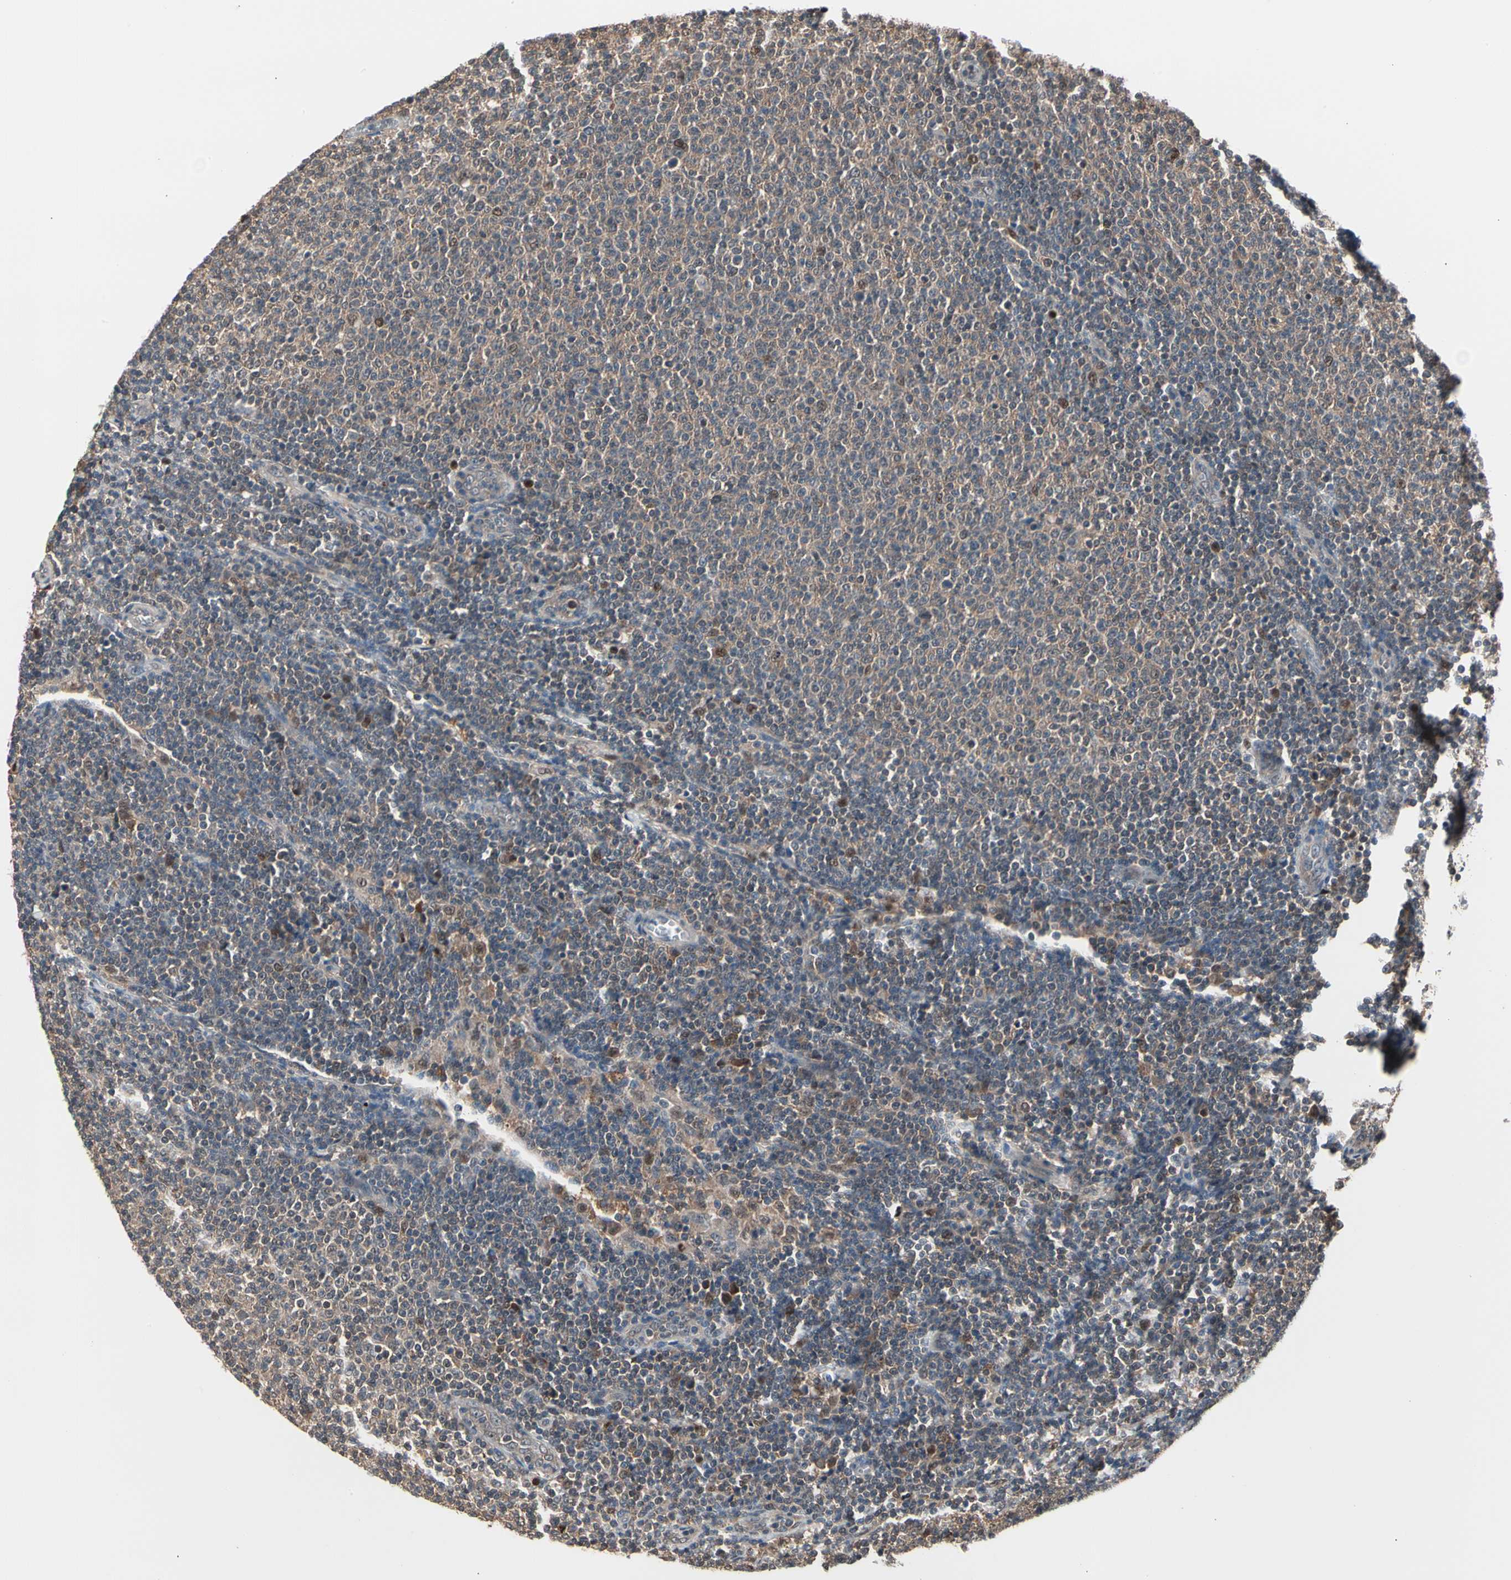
{"staining": {"intensity": "moderate", "quantity": ">75%", "location": "cytoplasmic/membranous"}, "tissue": "lymphoma", "cell_type": "Tumor cells", "image_type": "cancer", "snomed": [{"axis": "morphology", "description": "Malignant lymphoma, non-Hodgkin's type, Low grade"}, {"axis": "topography", "description": "Lymph node"}], "caption": "Lymphoma stained with DAB (3,3'-diaminobenzidine) IHC reveals medium levels of moderate cytoplasmic/membranous expression in approximately >75% of tumor cells. Using DAB (3,3'-diaminobenzidine) (brown) and hematoxylin (blue) stains, captured at high magnification using brightfield microscopy.", "gene": "PSMA2", "patient": {"sex": "male", "age": 66}}